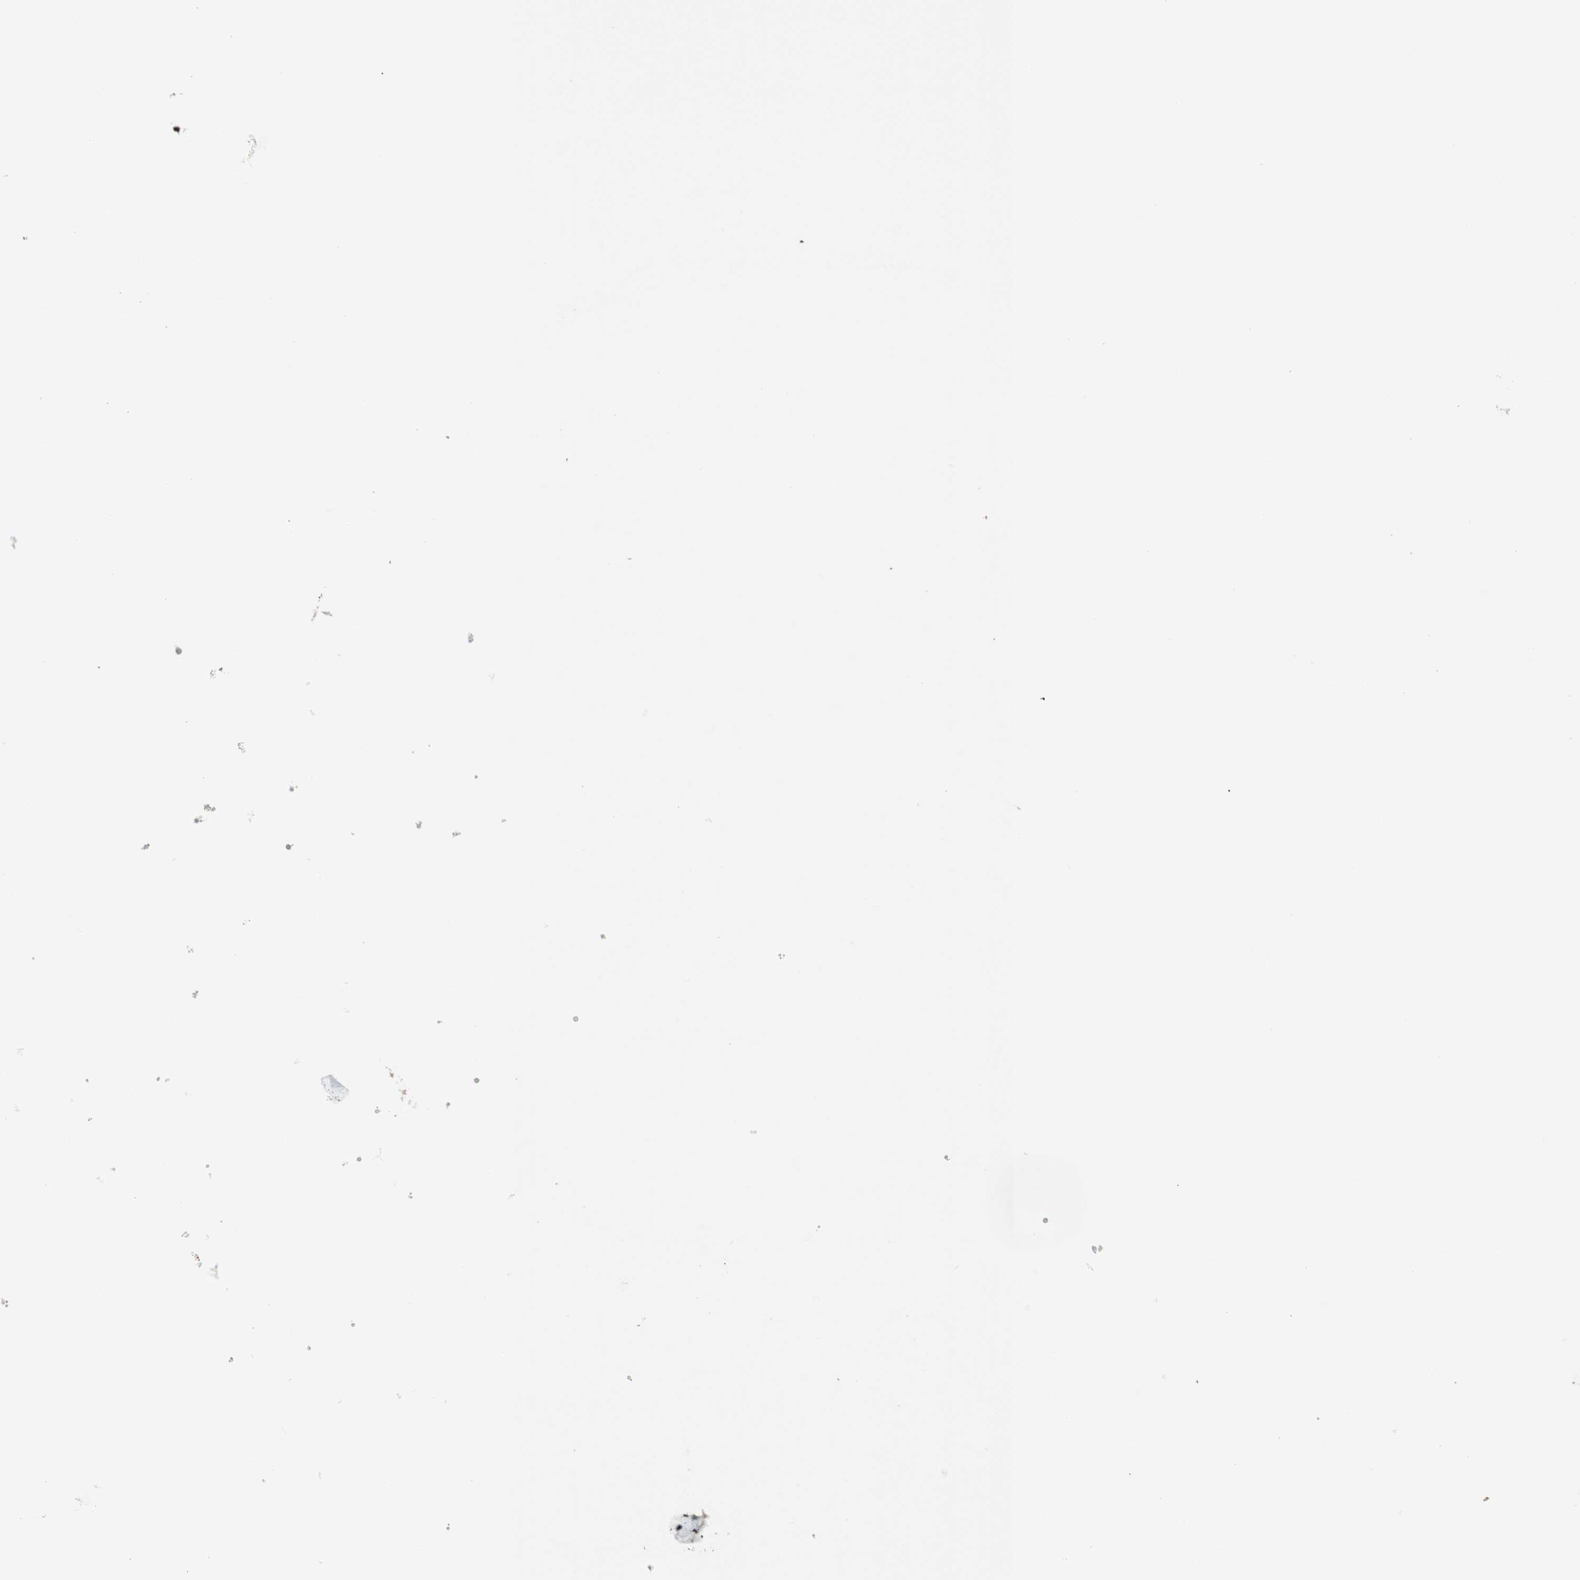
{"staining": {"intensity": "moderate", "quantity": ">75%", "location": "cytoplasmic/membranous"}, "tissue": "melanoma", "cell_type": "Tumor cells", "image_type": "cancer", "snomed": [{"axis": "morphology", "description": "Malignant melanoma in situ"}, {"axis": "morphology", "description": "Malignant melanoma, NOS"}, {"axis": "topography", "description": "Skin"}], "caption": "Immunohistochemical staining of human malignant melanoma shows medium levels of moderate cytoplasmic/membranous positivity in about >75% of tumor cells.", "gene": "CD46", "patient": {"sex": "female", "age": 88}}